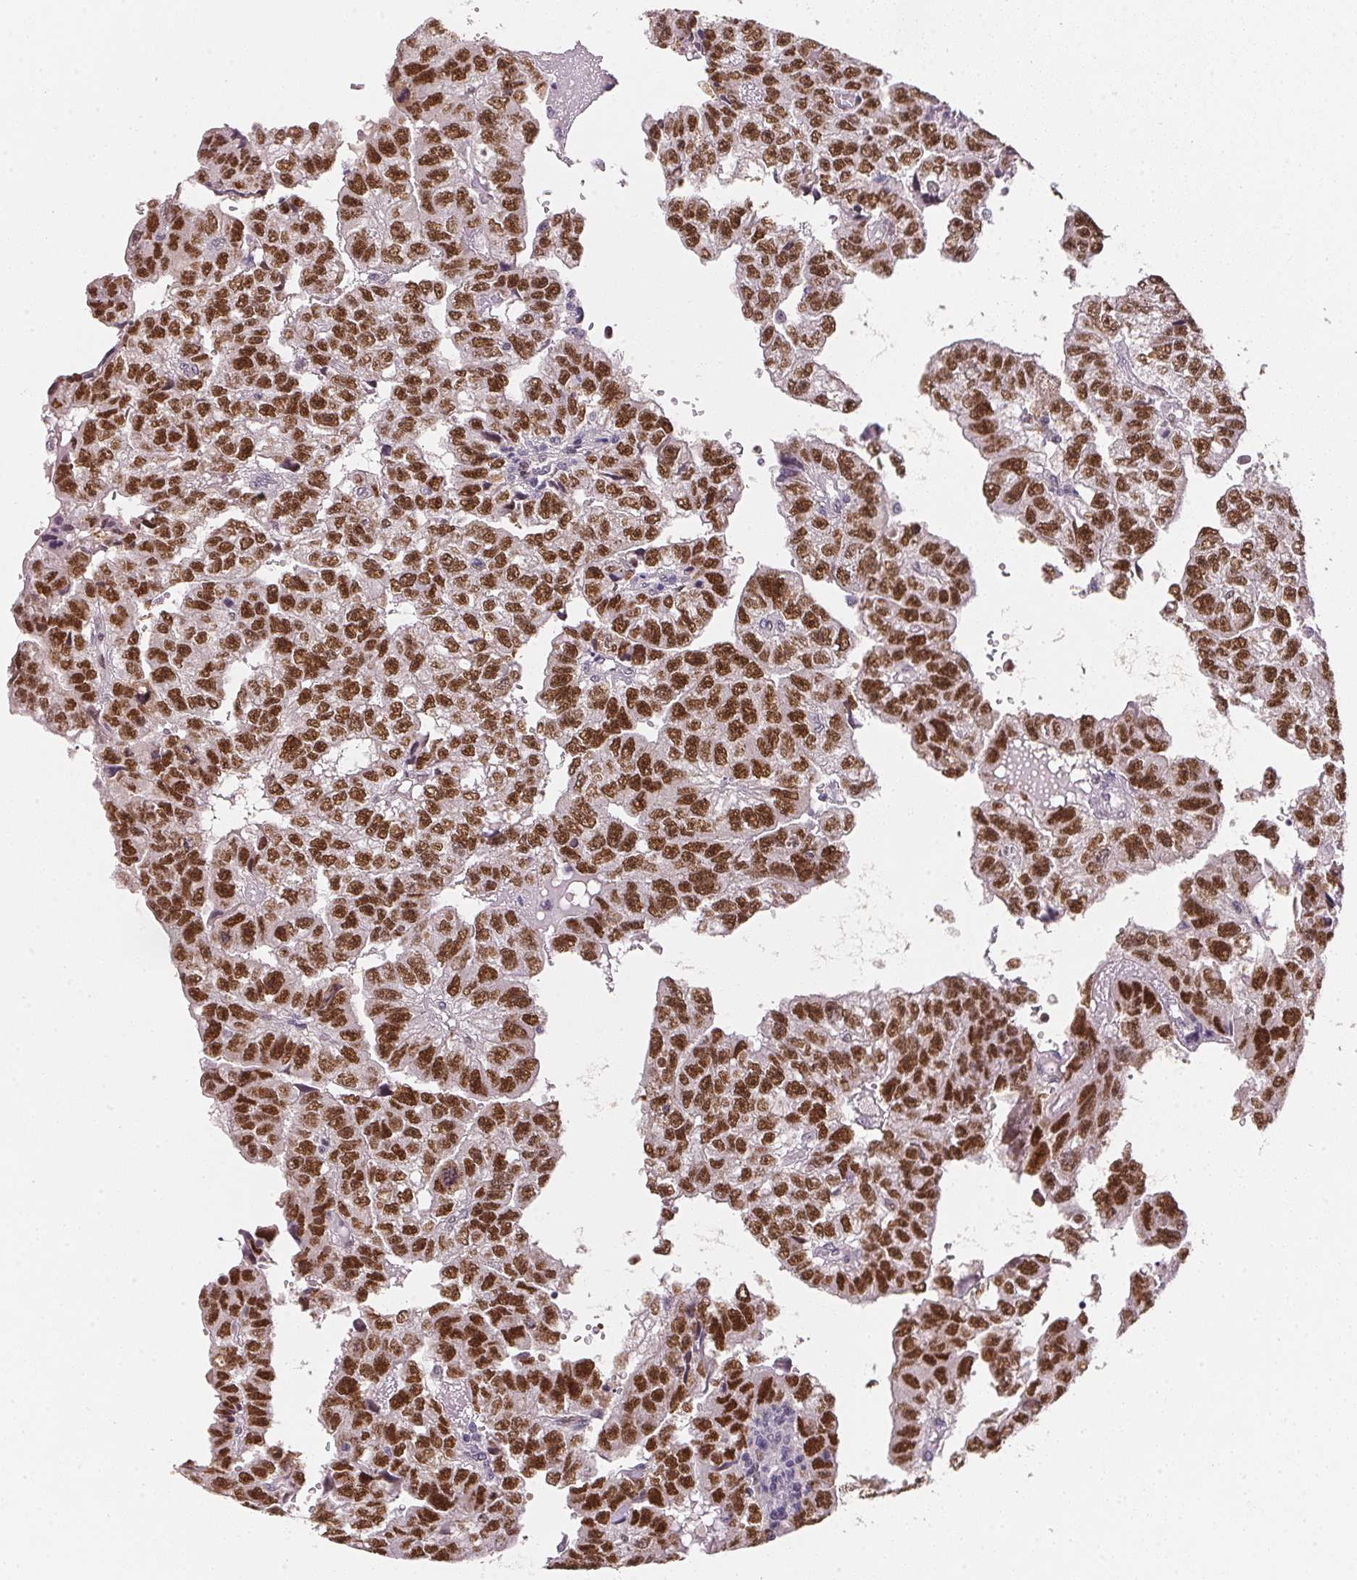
{"staining": {"intensity": "strong", "quantity": ">75%", "location": "nuclear"}, "tissue": "testis cancer", "cell_type": "Tumor cells", "image_type": "cancer", "snomed": [{"axis": "morphology", "description": "Carcinoma, Embryonal, NOS"}, {"axis": "topography", "description": "Testis"}], "caption": "Brown immunohistochemical staining in testis cancer displays strong nuclear expression in approximately >75% of tumor cells.", "gene": "POLR3G", "patient": {"sex": "male", "age": 20}}